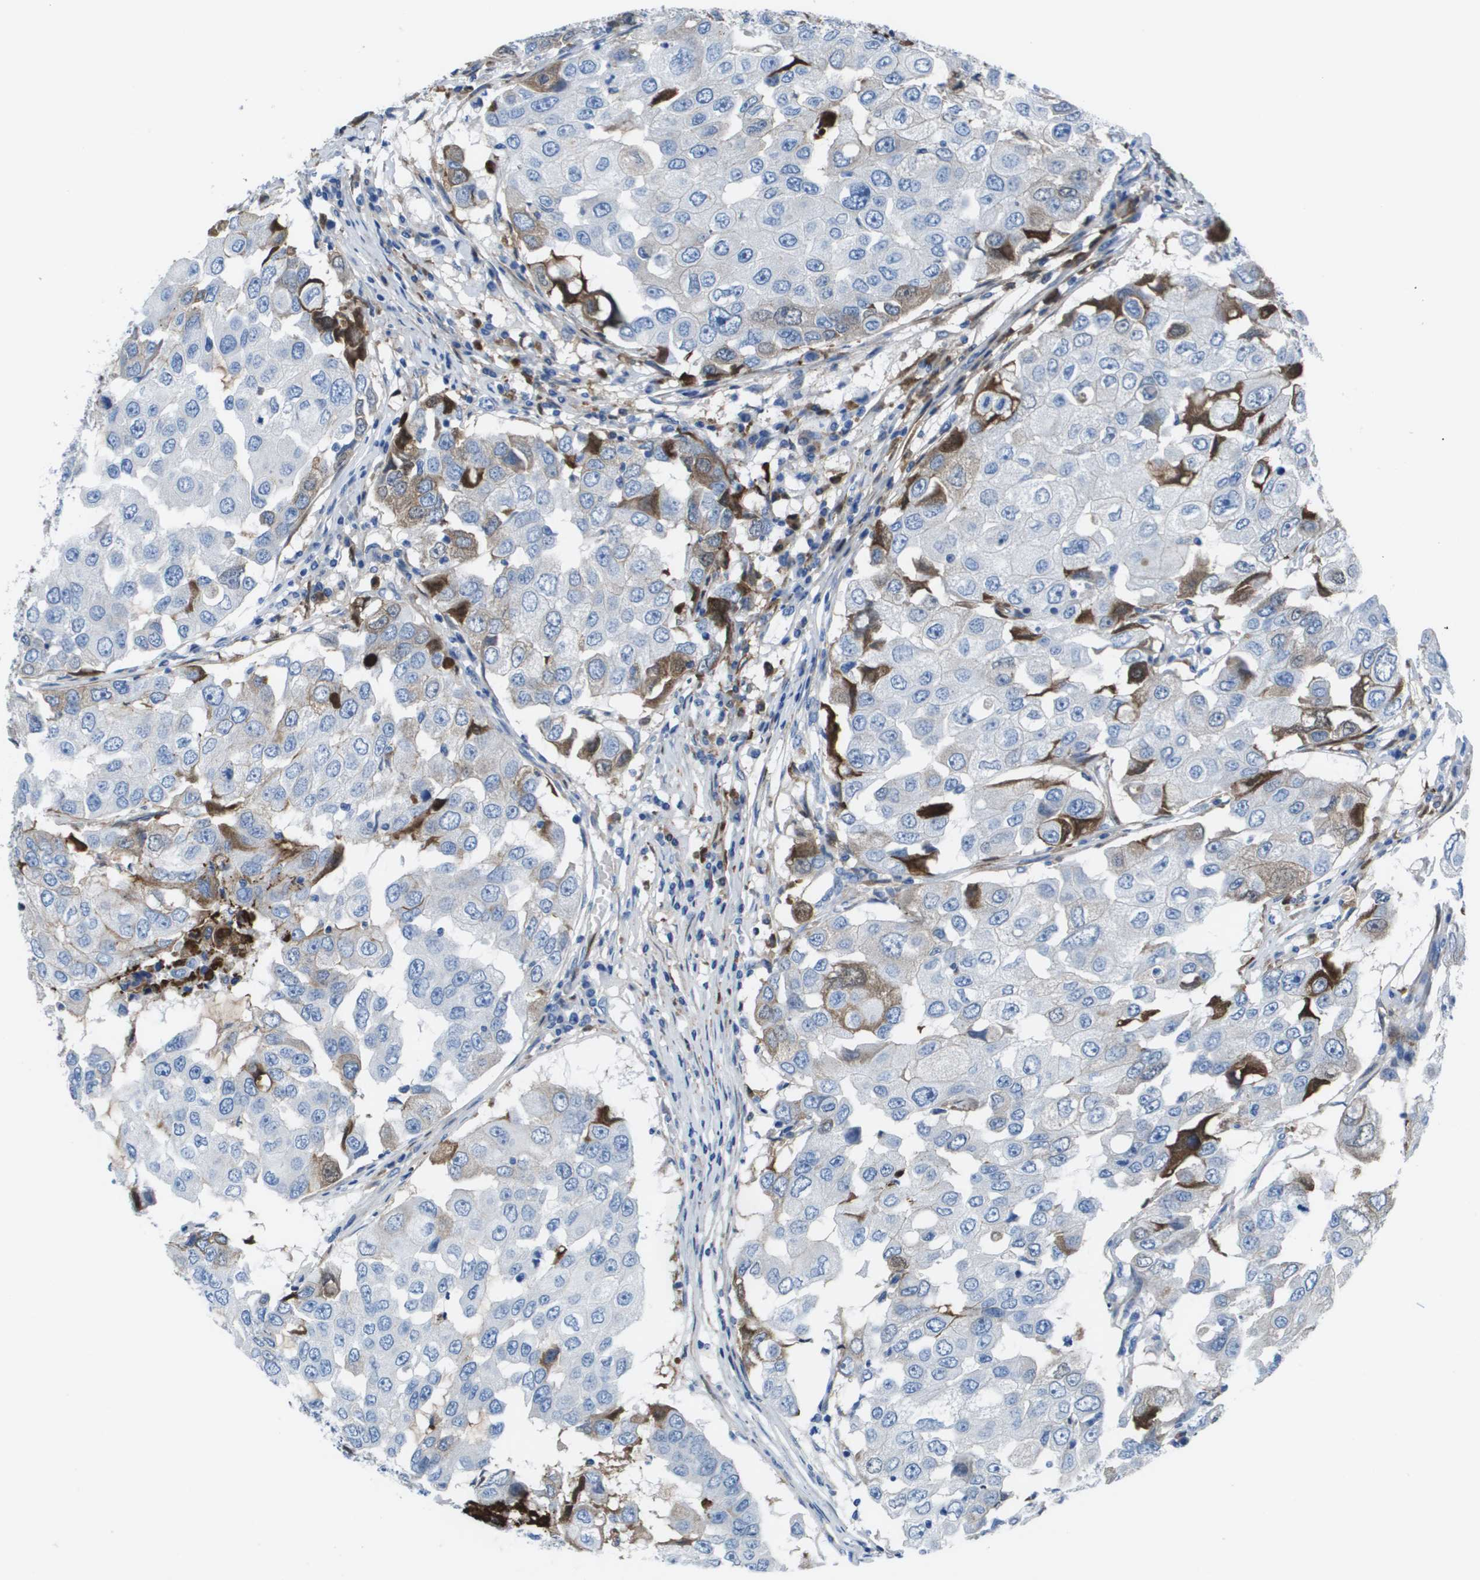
{"staining": {"intensity": "moderate", "quantity": "<25%", "location": "cytoplasmic/membranous"}, "tissue": "breast cancer", "cell_type": "Tumor cells", "image_type": "cancer", "snomed": [{"axis": "morphology", "description": "Duct carcinoma"}, {"axis": "topography", "description": "Breast"}], "caption": "Protein positivity by immunohistochemistry demonstrates moderate cytoplasmic/membranous staining in about <25% of tumor cells in breast infiltrating ductal carcinoma. The protein is shown in brown color, while the nuclei are stained blue.", "gene": "VTN", "patient": {"sex": "female", "age": 27}}